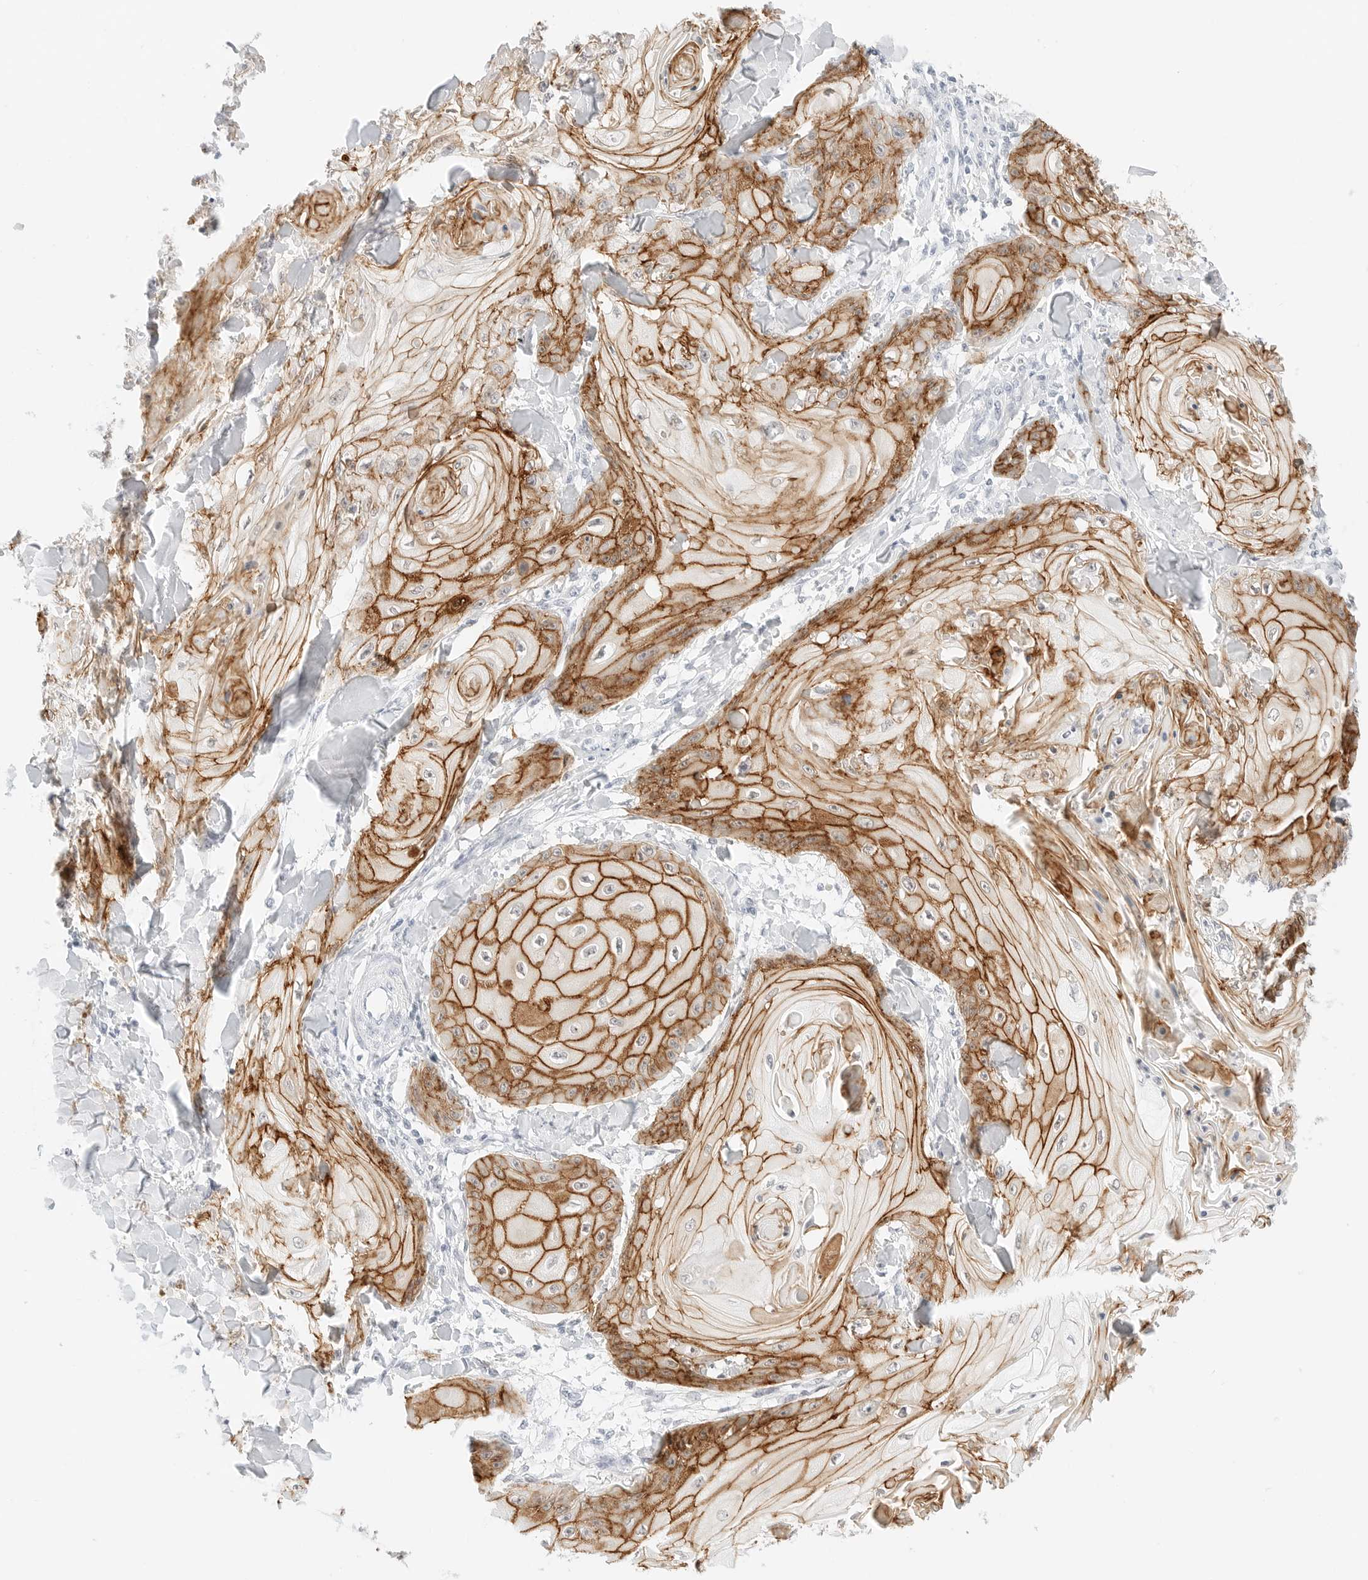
{"staining": {"intensity": "moderate", "quantity": ">75%", "location": "cytoplasmic/membranous"}, "tissue": "skin cancer", "cell_type": "Tumor cells", "image_type": "cancer", "snomed": [{"axis": "morphology", "description": "Squamous cell carcinoma, NOS"}, {"axis": "topography", "description": "Skin"}], "caption": "Moderate cytoplasmic/membranous protein positivity is identified in approximately >75% of tumor cells in skin squamous cell carcinoma. (Stains: DAB (3,3'-diaminobenzidine) in brown, nuclei in blue, Microscopy: brightfield microscopy at high magnification).", "gene": "CDH1", "patient": {"sex": "male", "age": 74}}